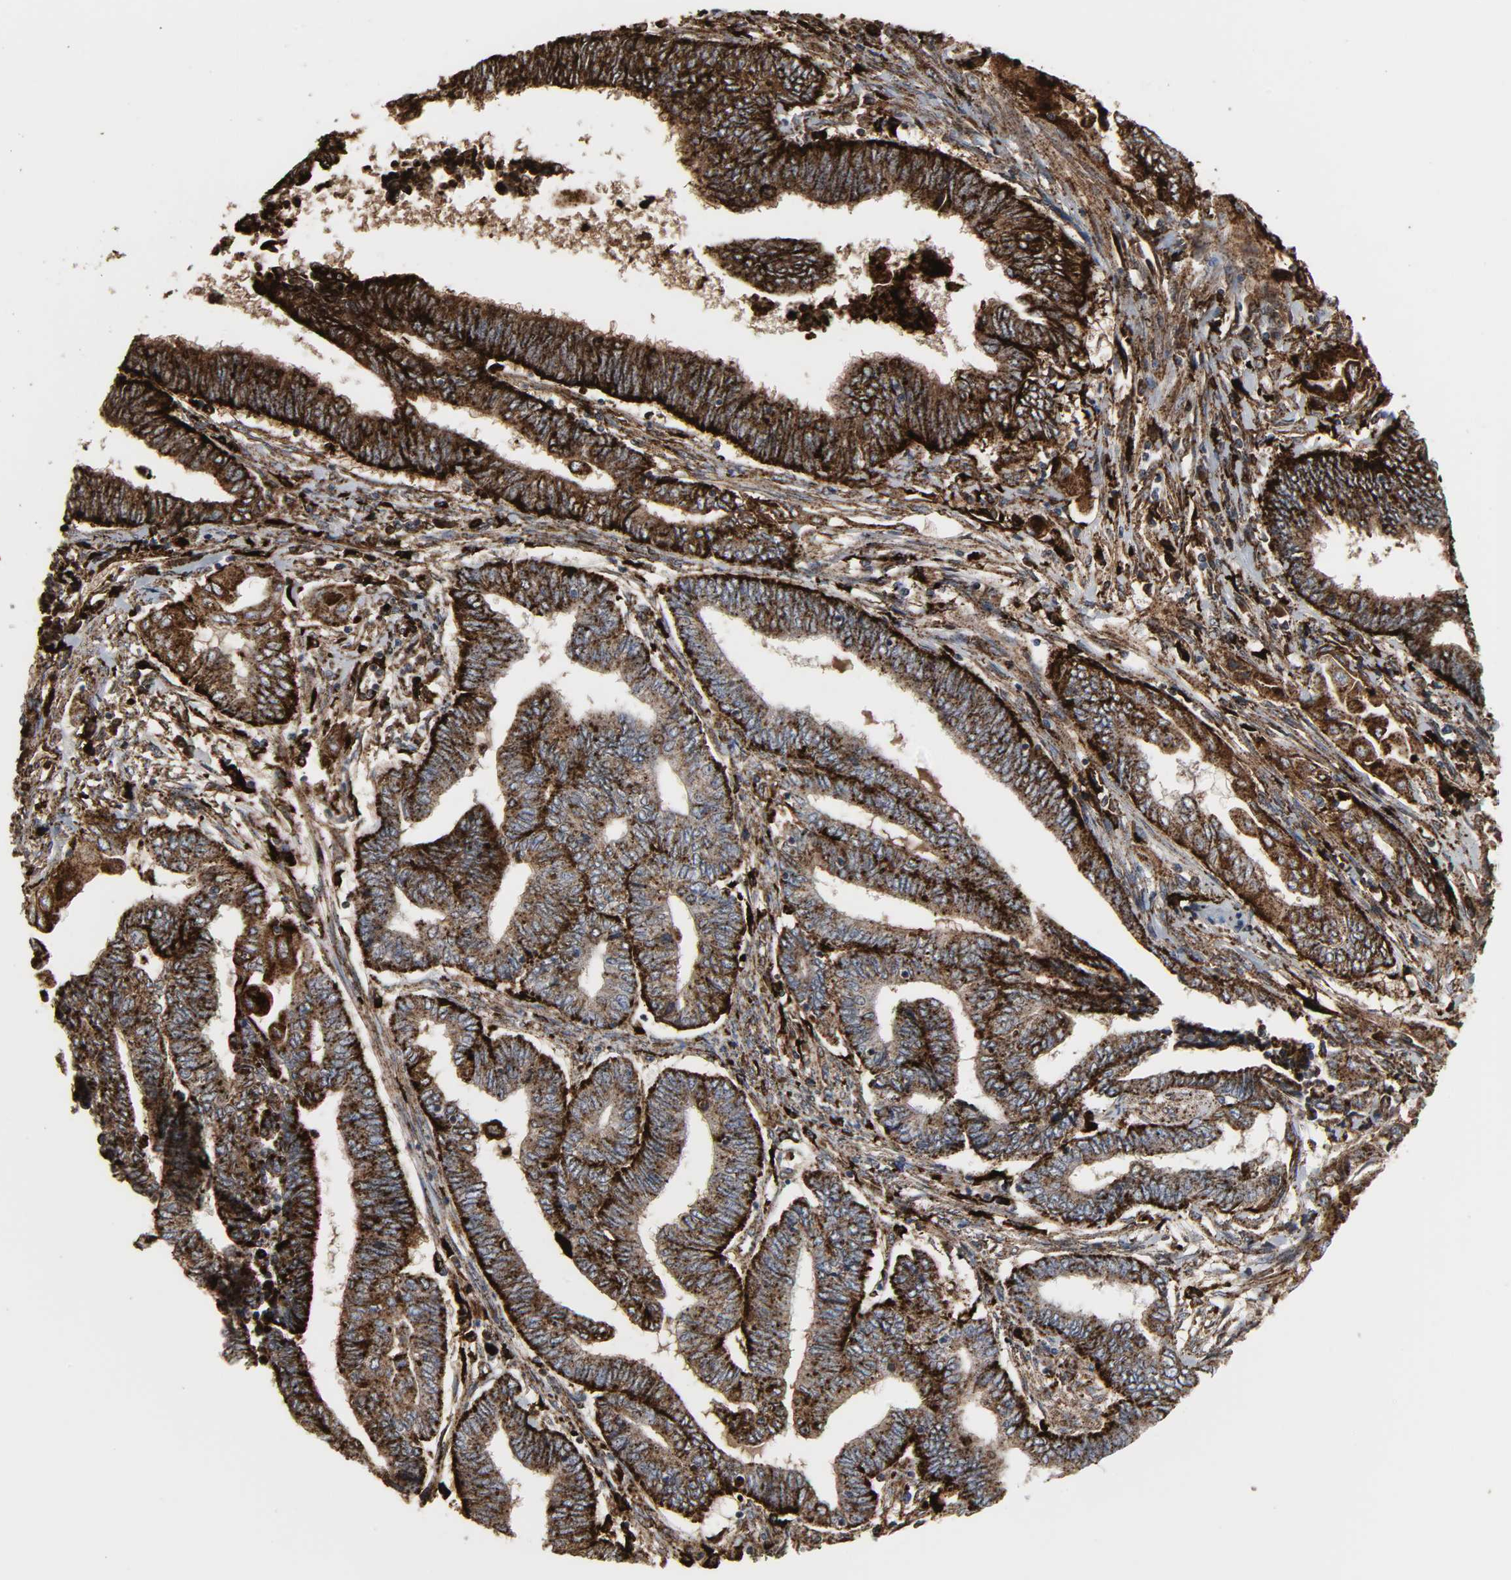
{"staining": {"intensity": "strong", "quantity": ">75%", "location": "cytoplasmic/membranous"}, "tissue": "endometrial cancer", "cell_type": "Tumor cells", "image_type": "cancer", "snomed": [{"axis": "morphology", "description": "Adenocarcinoma, NOS"}, {"axis": "topography", "description": "Uterus"}, {"axis": "topography", "description": "Endometrium"}], "caption": "Protein analysis of endometrial cancer (adenocarcinoma) tissue reveals strong cytoplasmic/membranous expression in about >75% of tumor cells.", "gene": "PSAP", "patient": {"sex": "female", "age": 70}}